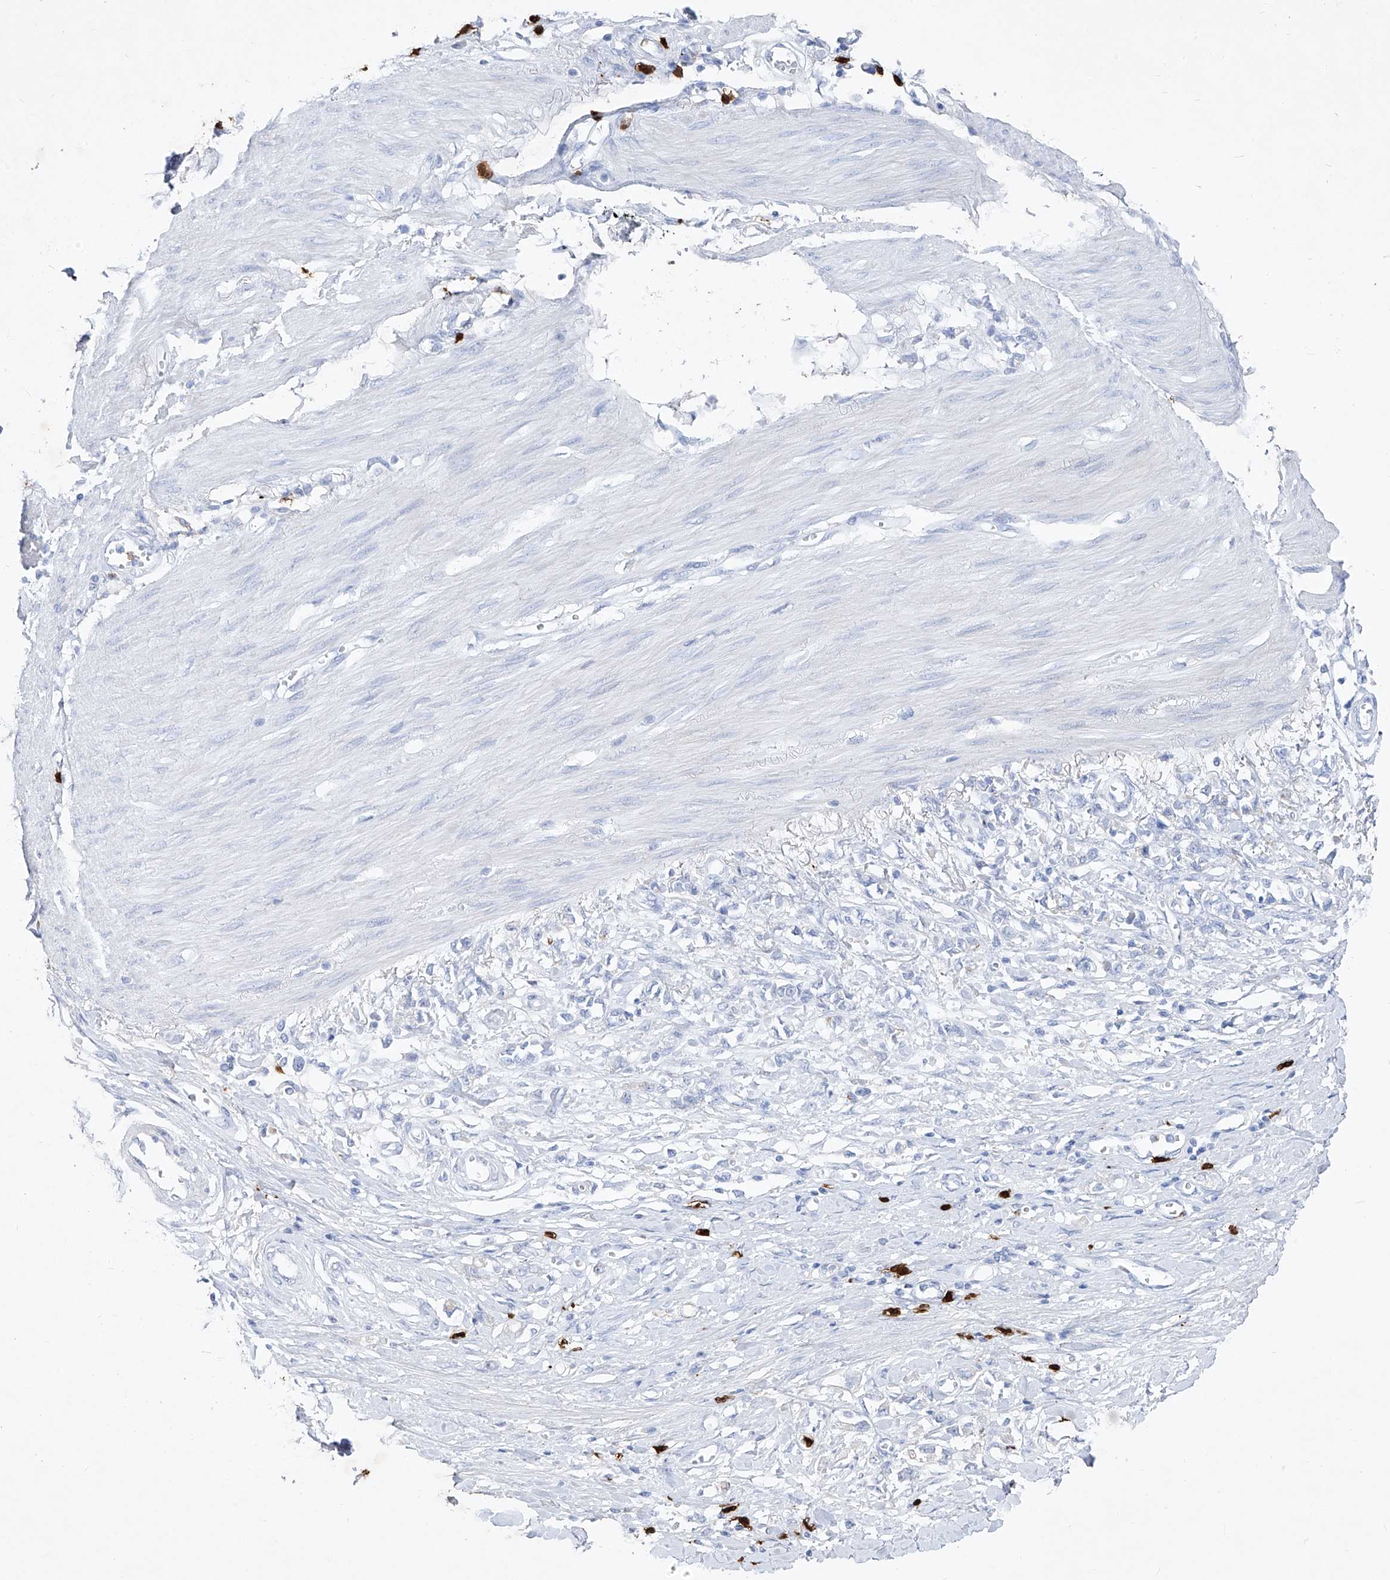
{"staining": {"intensity": "negative", "quantity": "none", "location": "none"}, "tissue": "stomach cancer", "cell_type": "Tumor cells", "image_type": "cancer", "snomed": [{"axis": "morphology", "description": "Adenocarcinoma, NOS"}, {"axis": "topography", "description": "Stomach"}], "caption": "This is an immunohistochemistry (IHC) micrograph of stomach adenocarcinoma. There is no positivity in tumor cells.", "gene": "FRS3", "patient": {"sex": "female", "age": 76}}